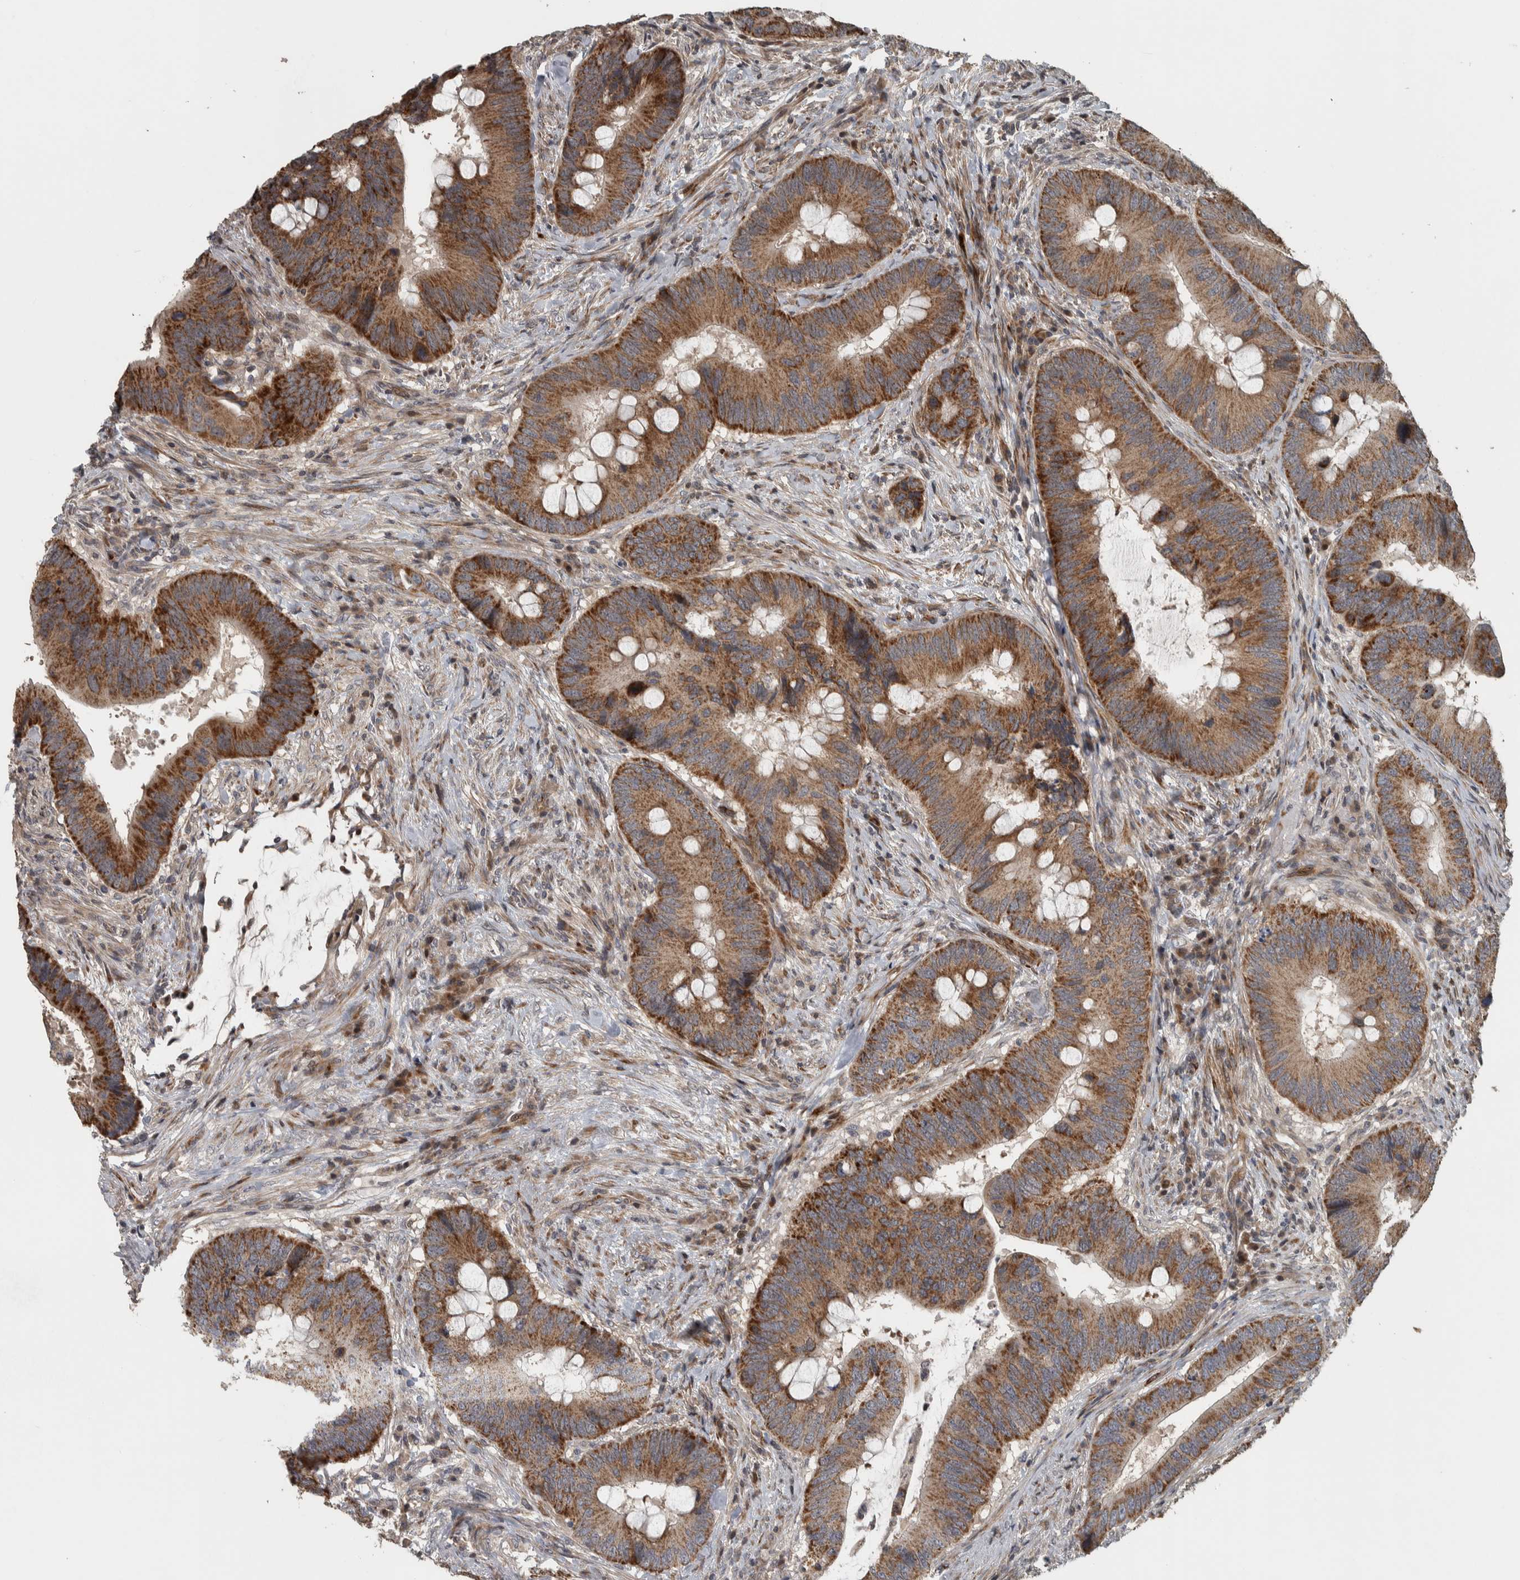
{"staining": {"intensity": "strong", "quantity": ">75%", "location": "cytoplasmic/membranous"}, "tissue": "colorectal cancer", "cell_type": "Tumor cells", "image_type": "cancer", "snomed": [{"axis": "morphology", "description": "Adenocarcinoma, NOS"}, {"axis": "topography", "description": "Colon"}], "caption": "A brown stain labels strong cytoplasmic/membranous staining of a protein in colorectal adenocarcinoma tumor cells.", "gene": "ERAL1", "patient": {"sex": "male", "age": 71}}